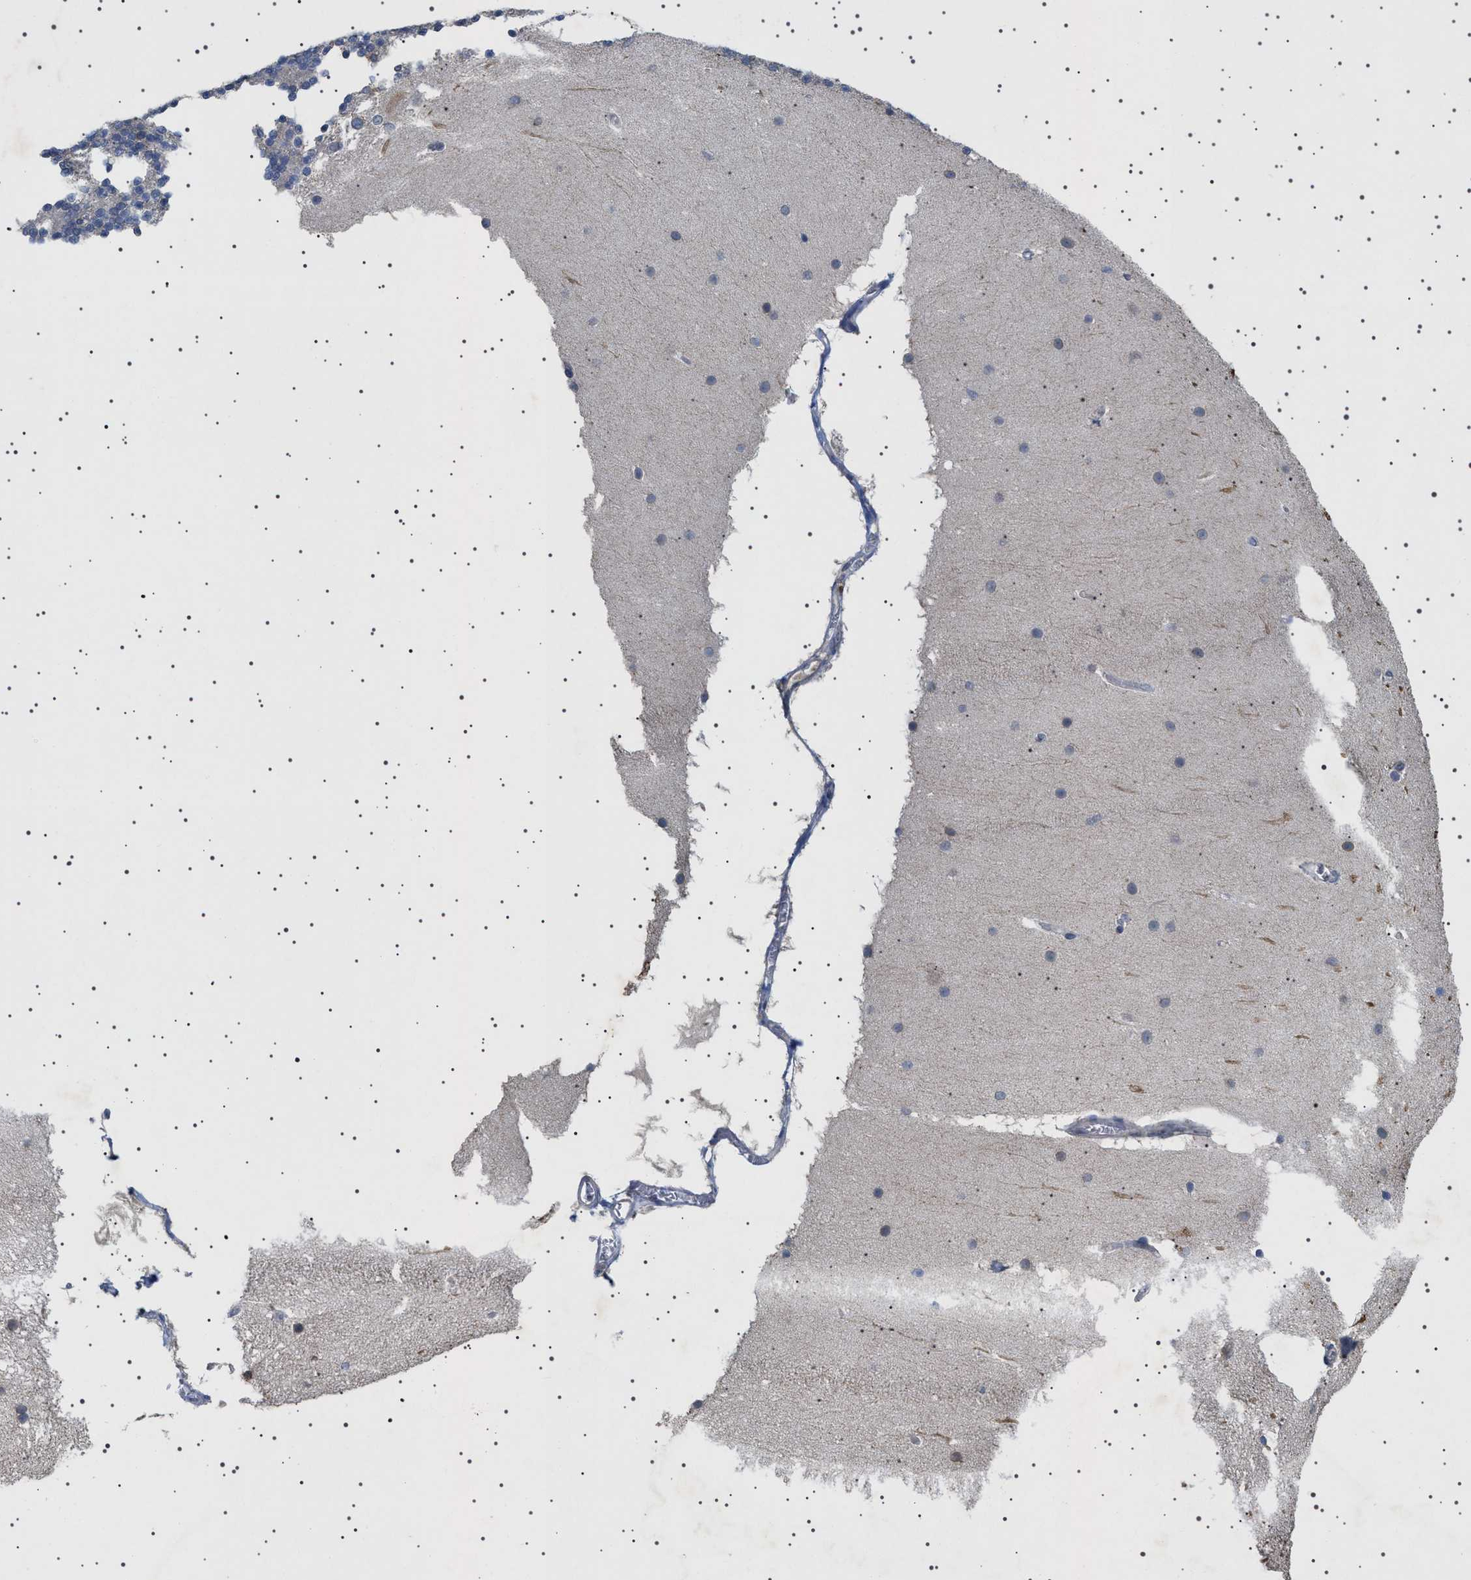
{"staining": {"intensity": "weak", "quantity": "<25%", "location": "cytoplasmic/membranous,nuclear"}, "tissue": "cerebellum", "cell_type": "Cells in granular layer", "image_type": "normal", "snomed": [{"axis": "morphology", "description": "Normal tissue, NOS"}, {"axis": "topography", "description": "Cerebellum"}], "caption": "Immunohistochemistry (IHC) image of benign cerebellum: cerebellum stained with DAB demonstrates no significant protein expression in cells in granular layer.", "gene": "NUP93", "patient": {"sex": "female", "age": 19}}